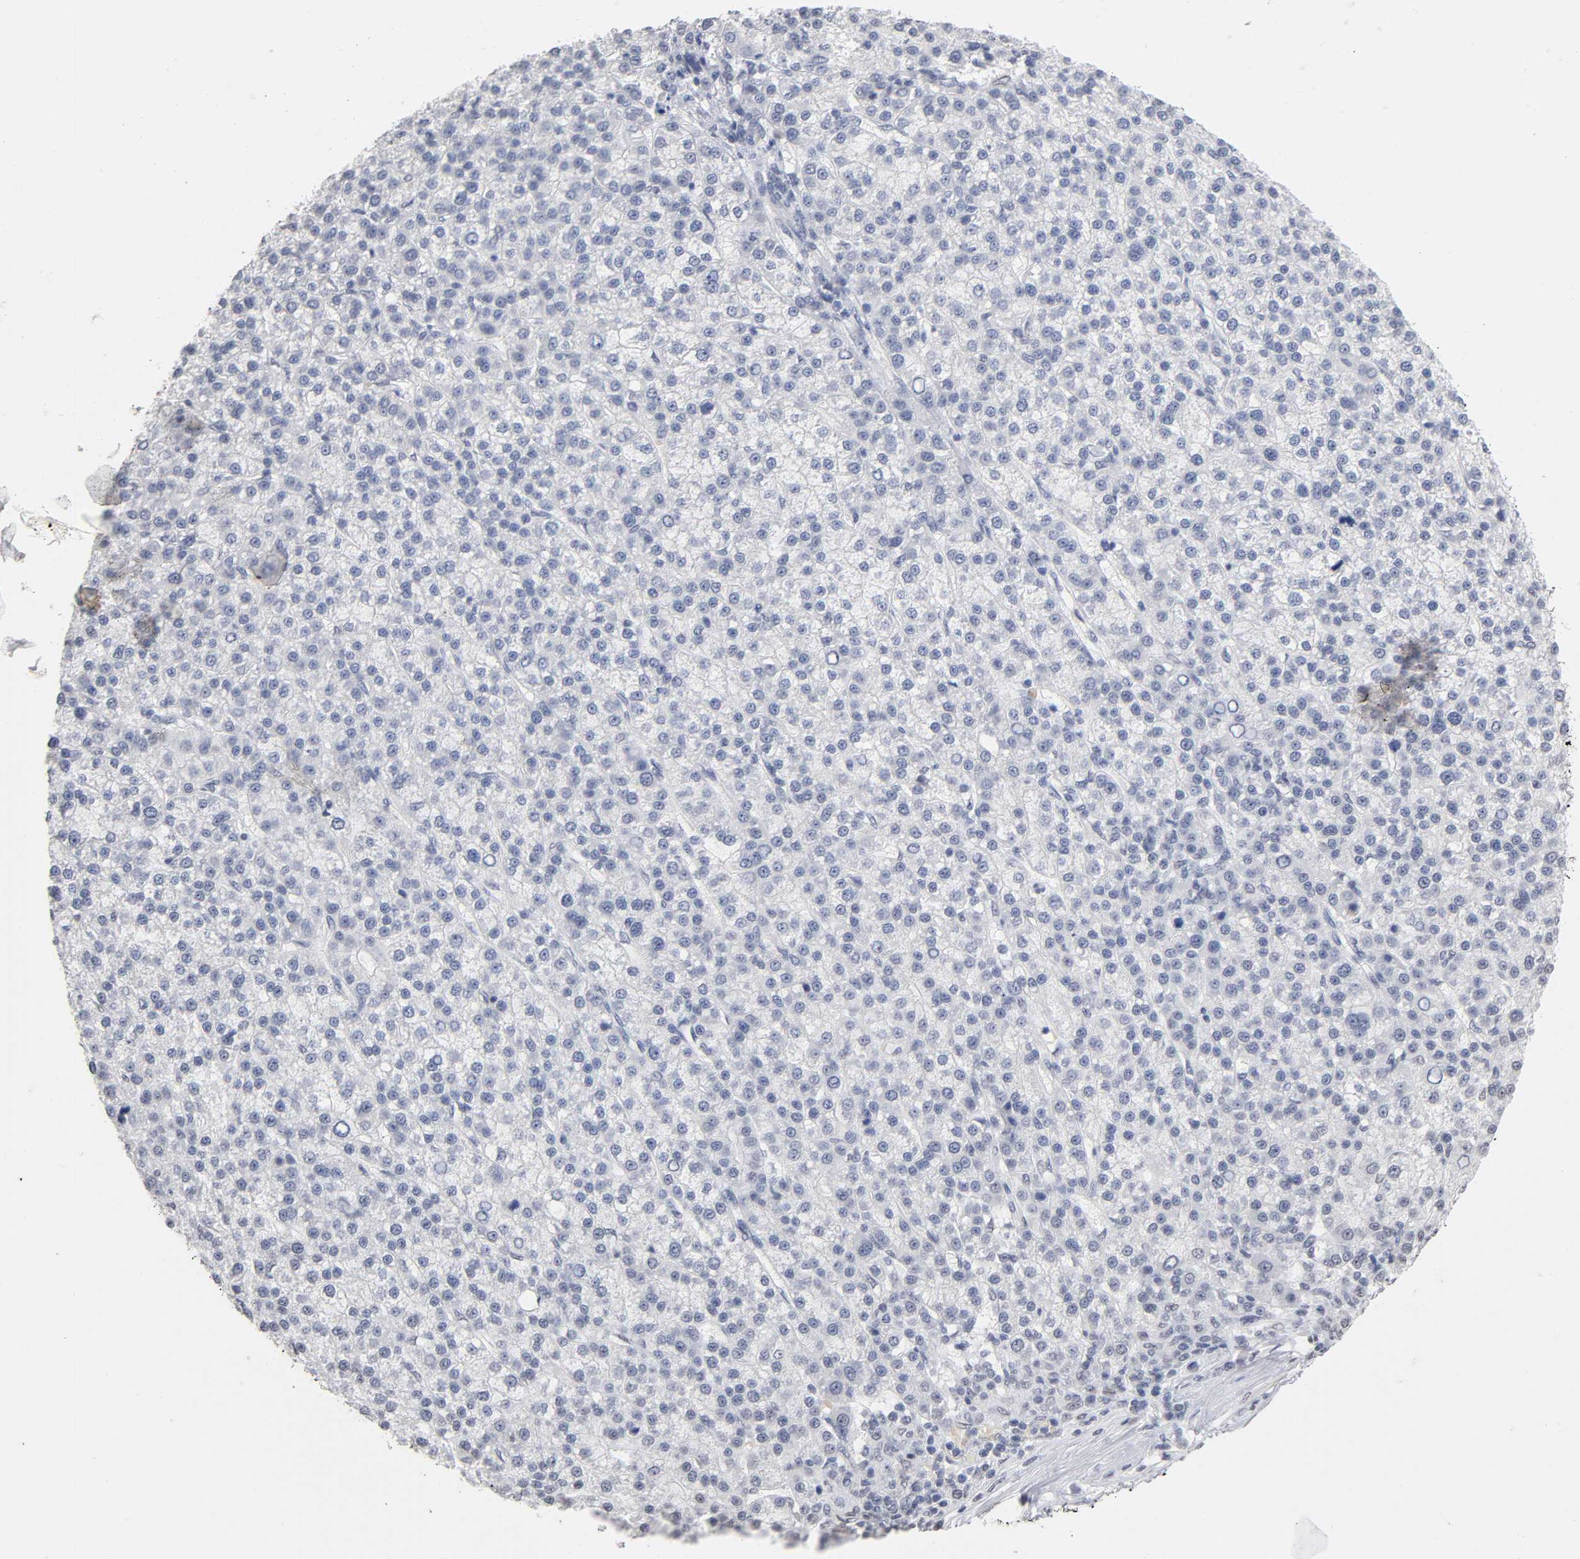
{"staining": {"intensity": "negative", "quantity": "none", "location": "none"}, "tissue": "liver cancer", "cell_type": "Tumor cells", "image_type": "cancer", "snomed": [{"axis": "morphology", "description": "Carcinoma, Hepatocellular, NOS"}, {"axis": "topography", "description": "Liver"}], "caption": "Tumor cells are negative for protein expression in human hepatocellular carcinoma (liver).", "gene": "CRABP2", "patient": {"sex": "female", "age": 58}}